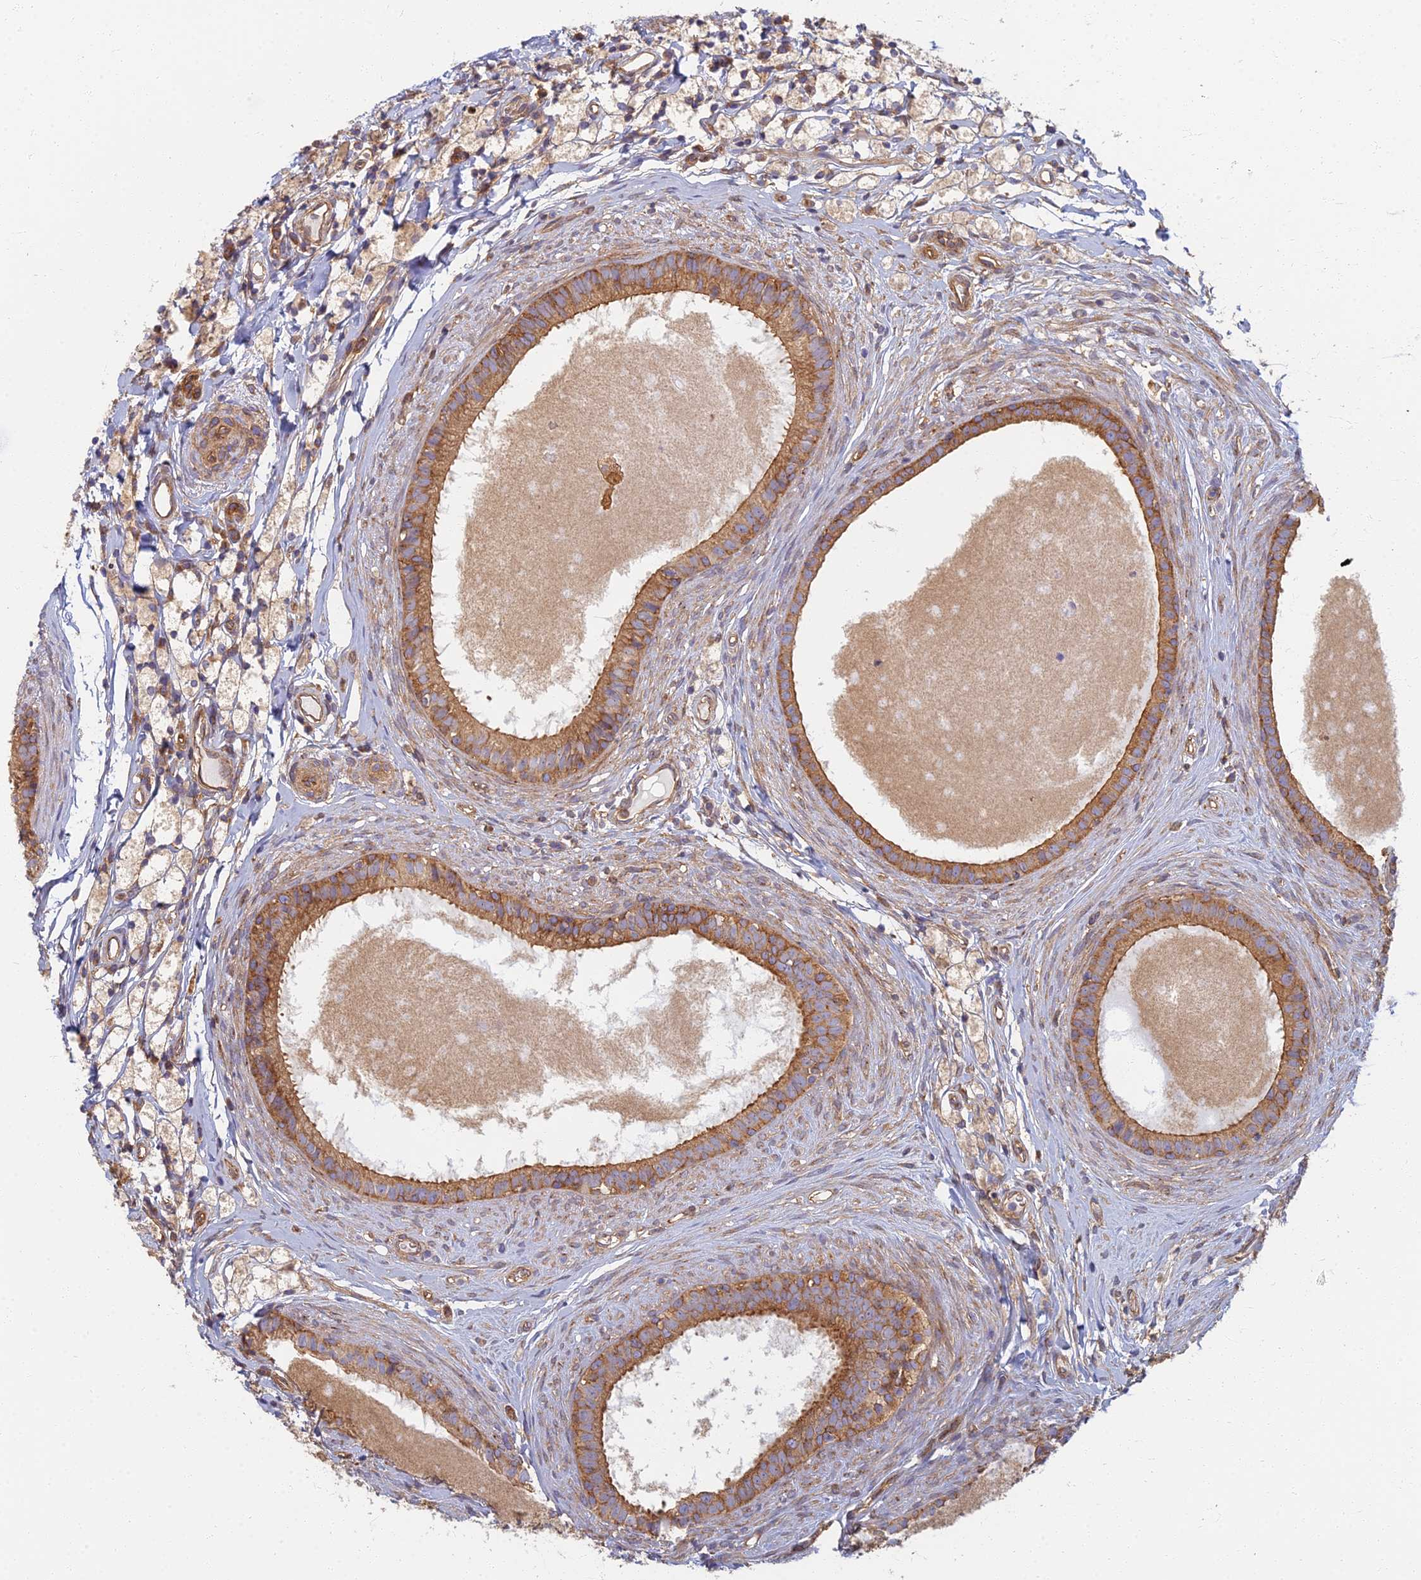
{"staining": {"intensity": "moderate", "quantity": ">75%", "location": "cytoplasmic/membranous"}, "tissue": "epididymis", "cell_type": "Glandular cells", "image_type": "normal", "snomed": [{"axis": "morphology", "description": "Normal tissue, NOS"}, {"axis": "topography", "description": "Epididymis"}], "caption": "Glandular cells demonstrate medium levels of moderate cytoplasmic/membranous positivity in about >75% of cells in normal human epididymis.", "gene": "RBSN", "patient": {"sex": "male", "age": 80}}